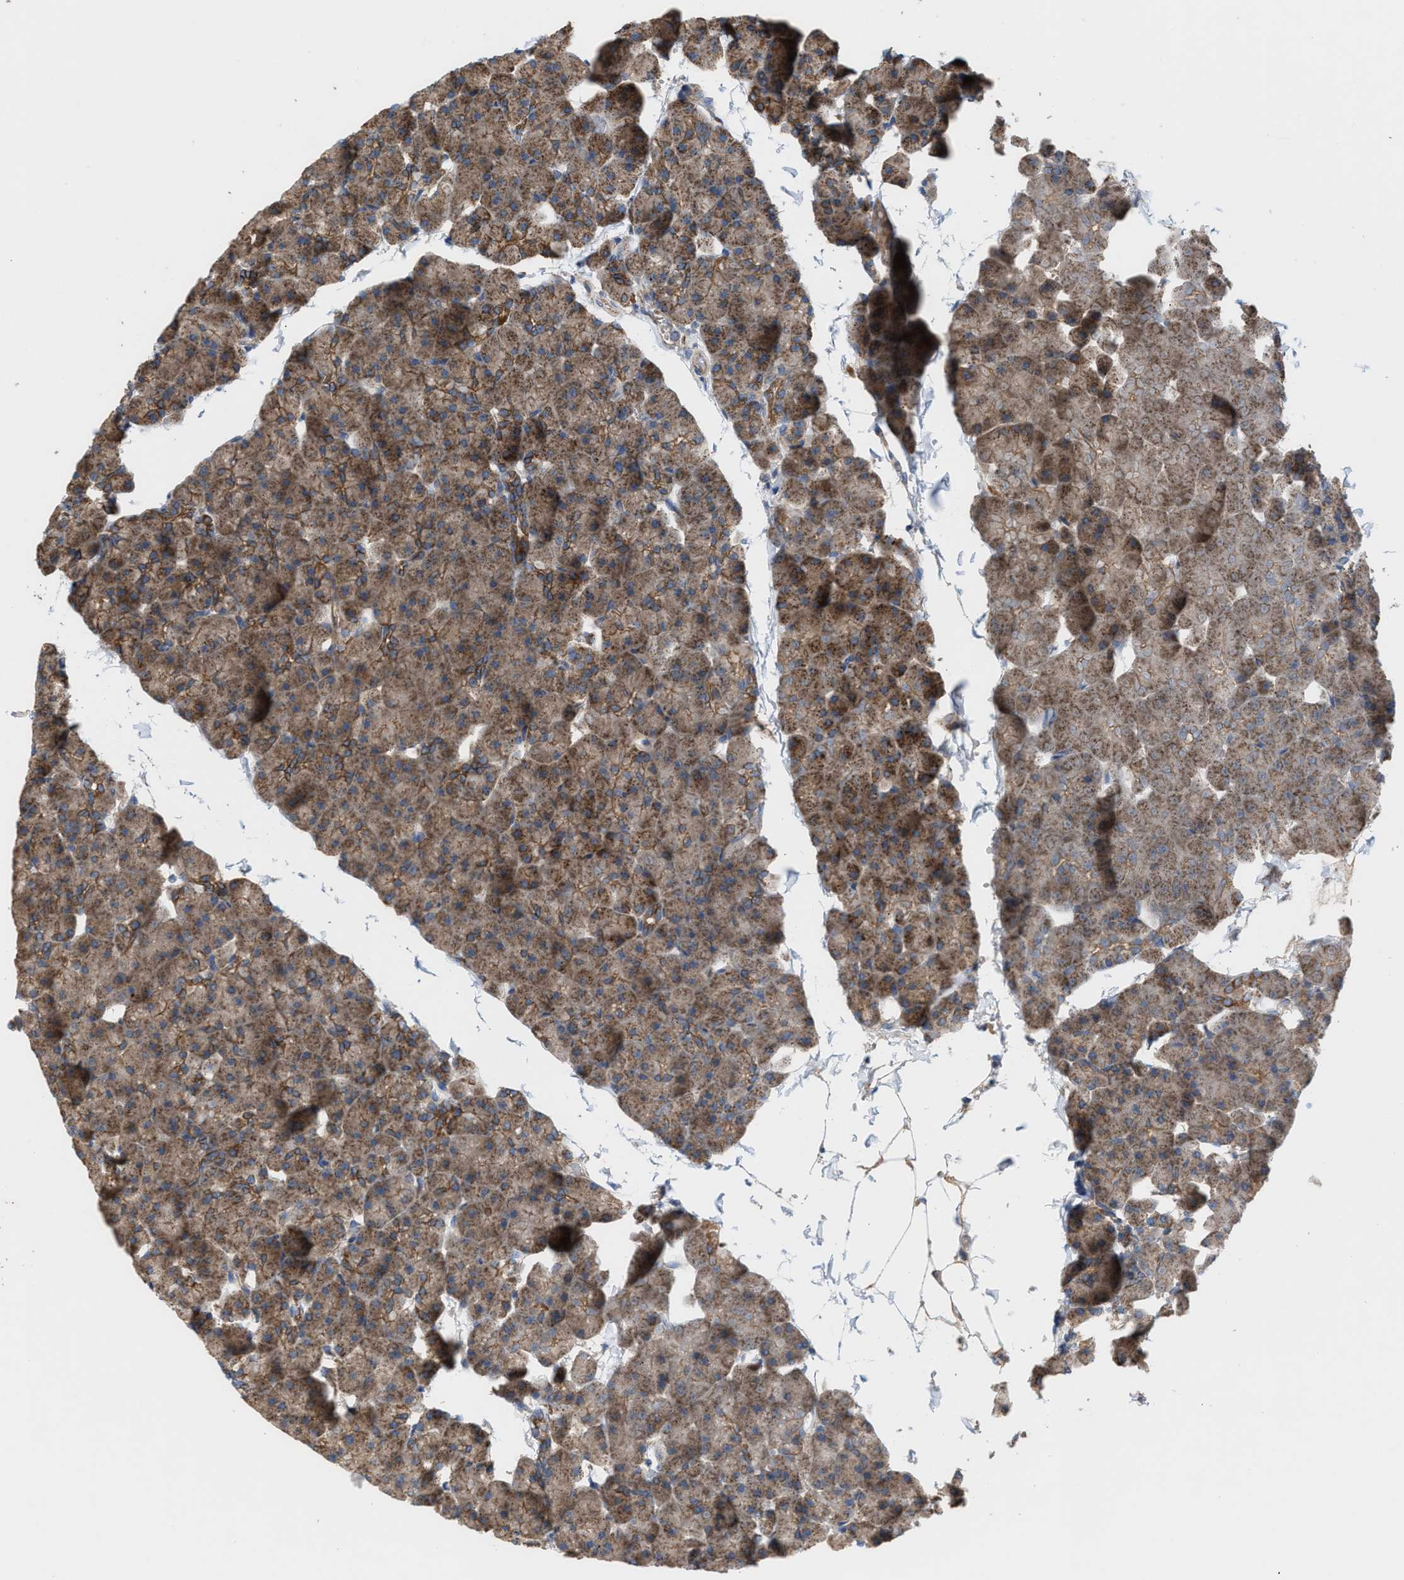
{"staining": {"intensity": "moderate", "quantity": ">75%", "location": "cytoplasmic/membranous"}, "tissue": "pancreas", "cell_type": "Exocrine glandular cells", "image_type": "normal", "snomed": [{"axis": "morphology", "description": "Normal tissue, NOS"}, {"axis": "topography", "description": "Pancreas"}], "caption": "IHC (DAB) staining of unremarkable human pancreas demonstrates moderate cytoplasmic/membranous protein expression in approximately >75% of exocrine glandular cells.", "gene": "OXSM", "patient": {"sex": "male", "age": 35}}